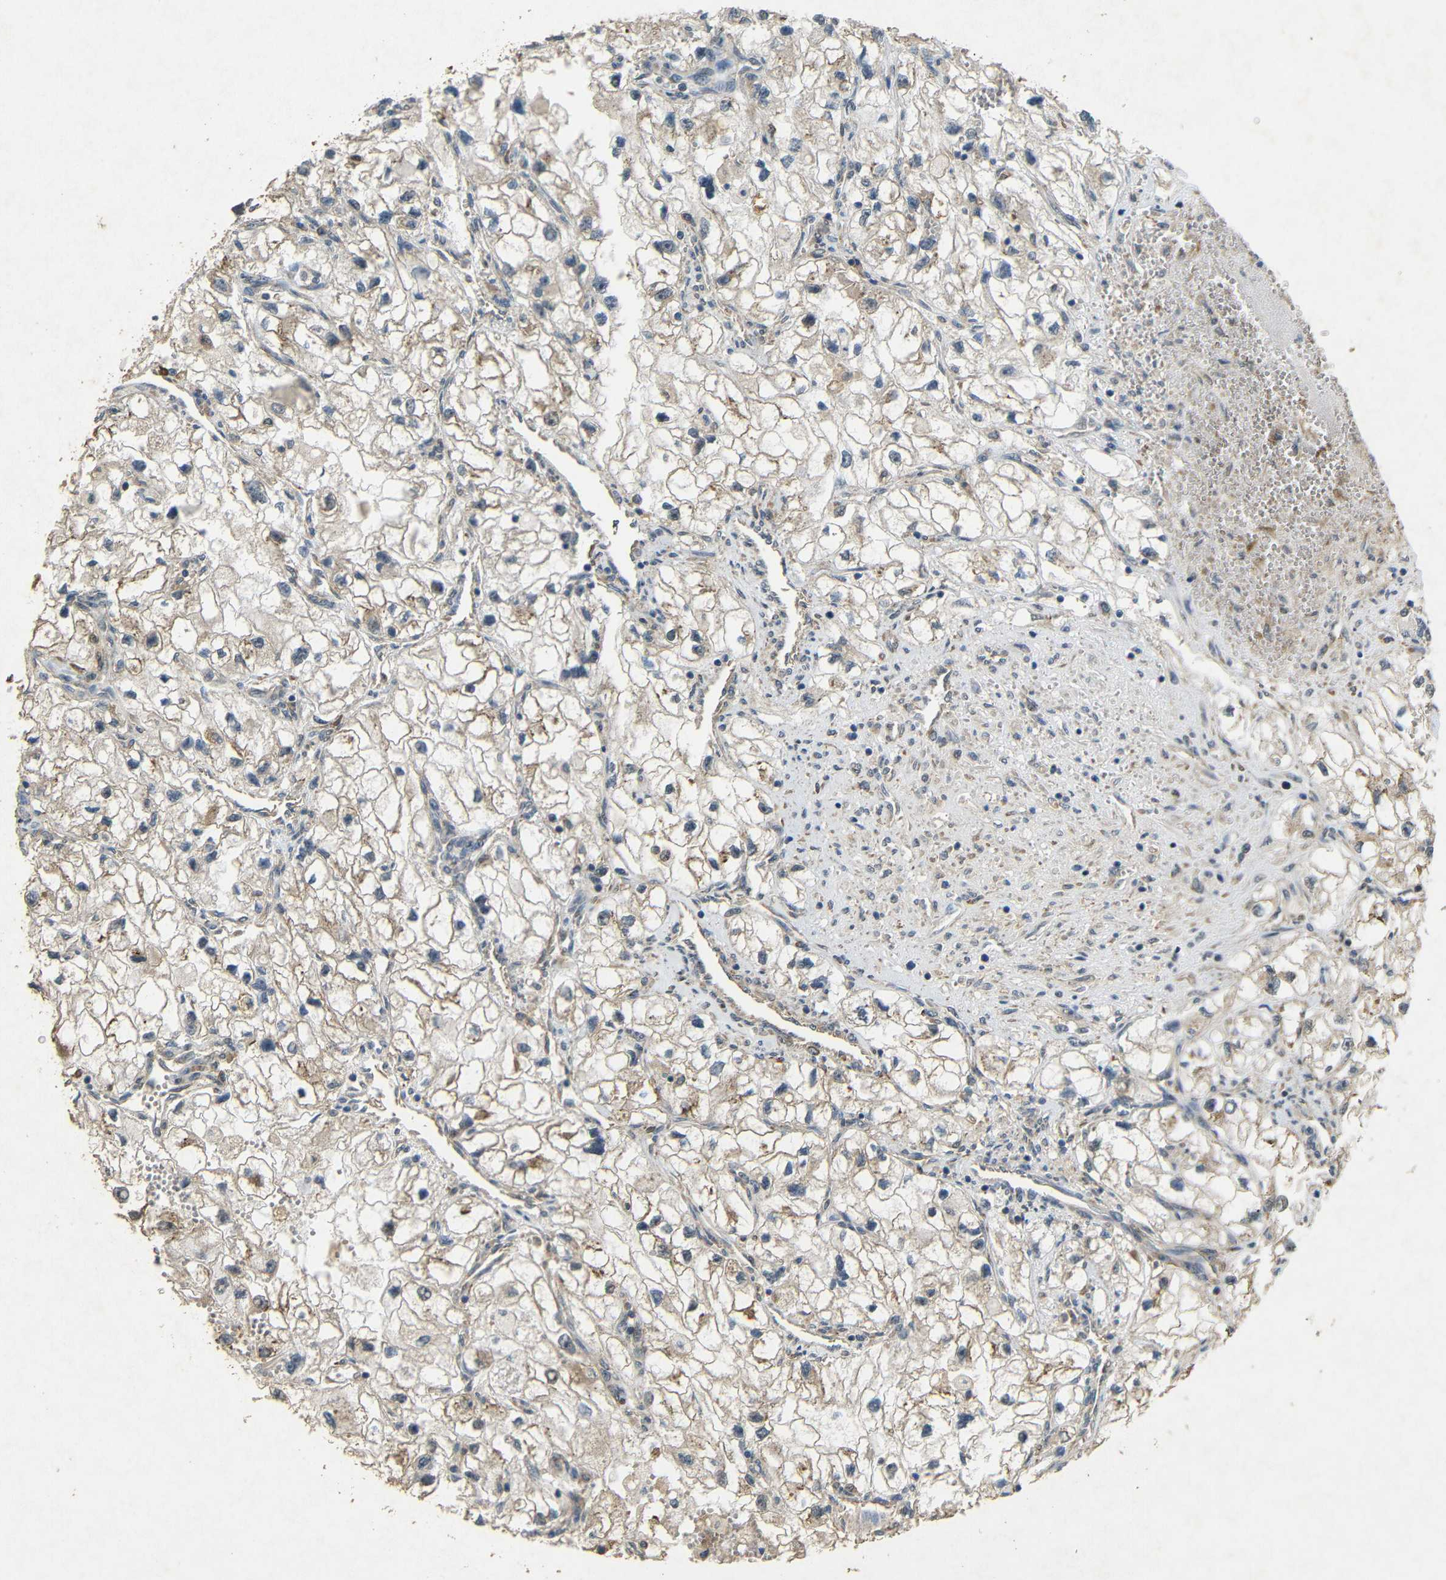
{"staining": {"intensity": "weak", "quantity": ">75%", "location": "cytoplasmic/membranous"}, "tissue": "renal cancer", "cell_type": "Tumor cells", "image_type": "cancer", "snomed": [{"axis": "morphology", "description": "Adenocarcinoma, NOS"}, {"axis": "topography", "description": "Kidney"}], "caption": "Renal cancer stained for a protein (brown) demonstrates weak cytoplasmic/membranous positive staining in approximately >75% of tumor cells.", "gene": "BNIP3", "patient": {"sex": "female", "age": 70}}